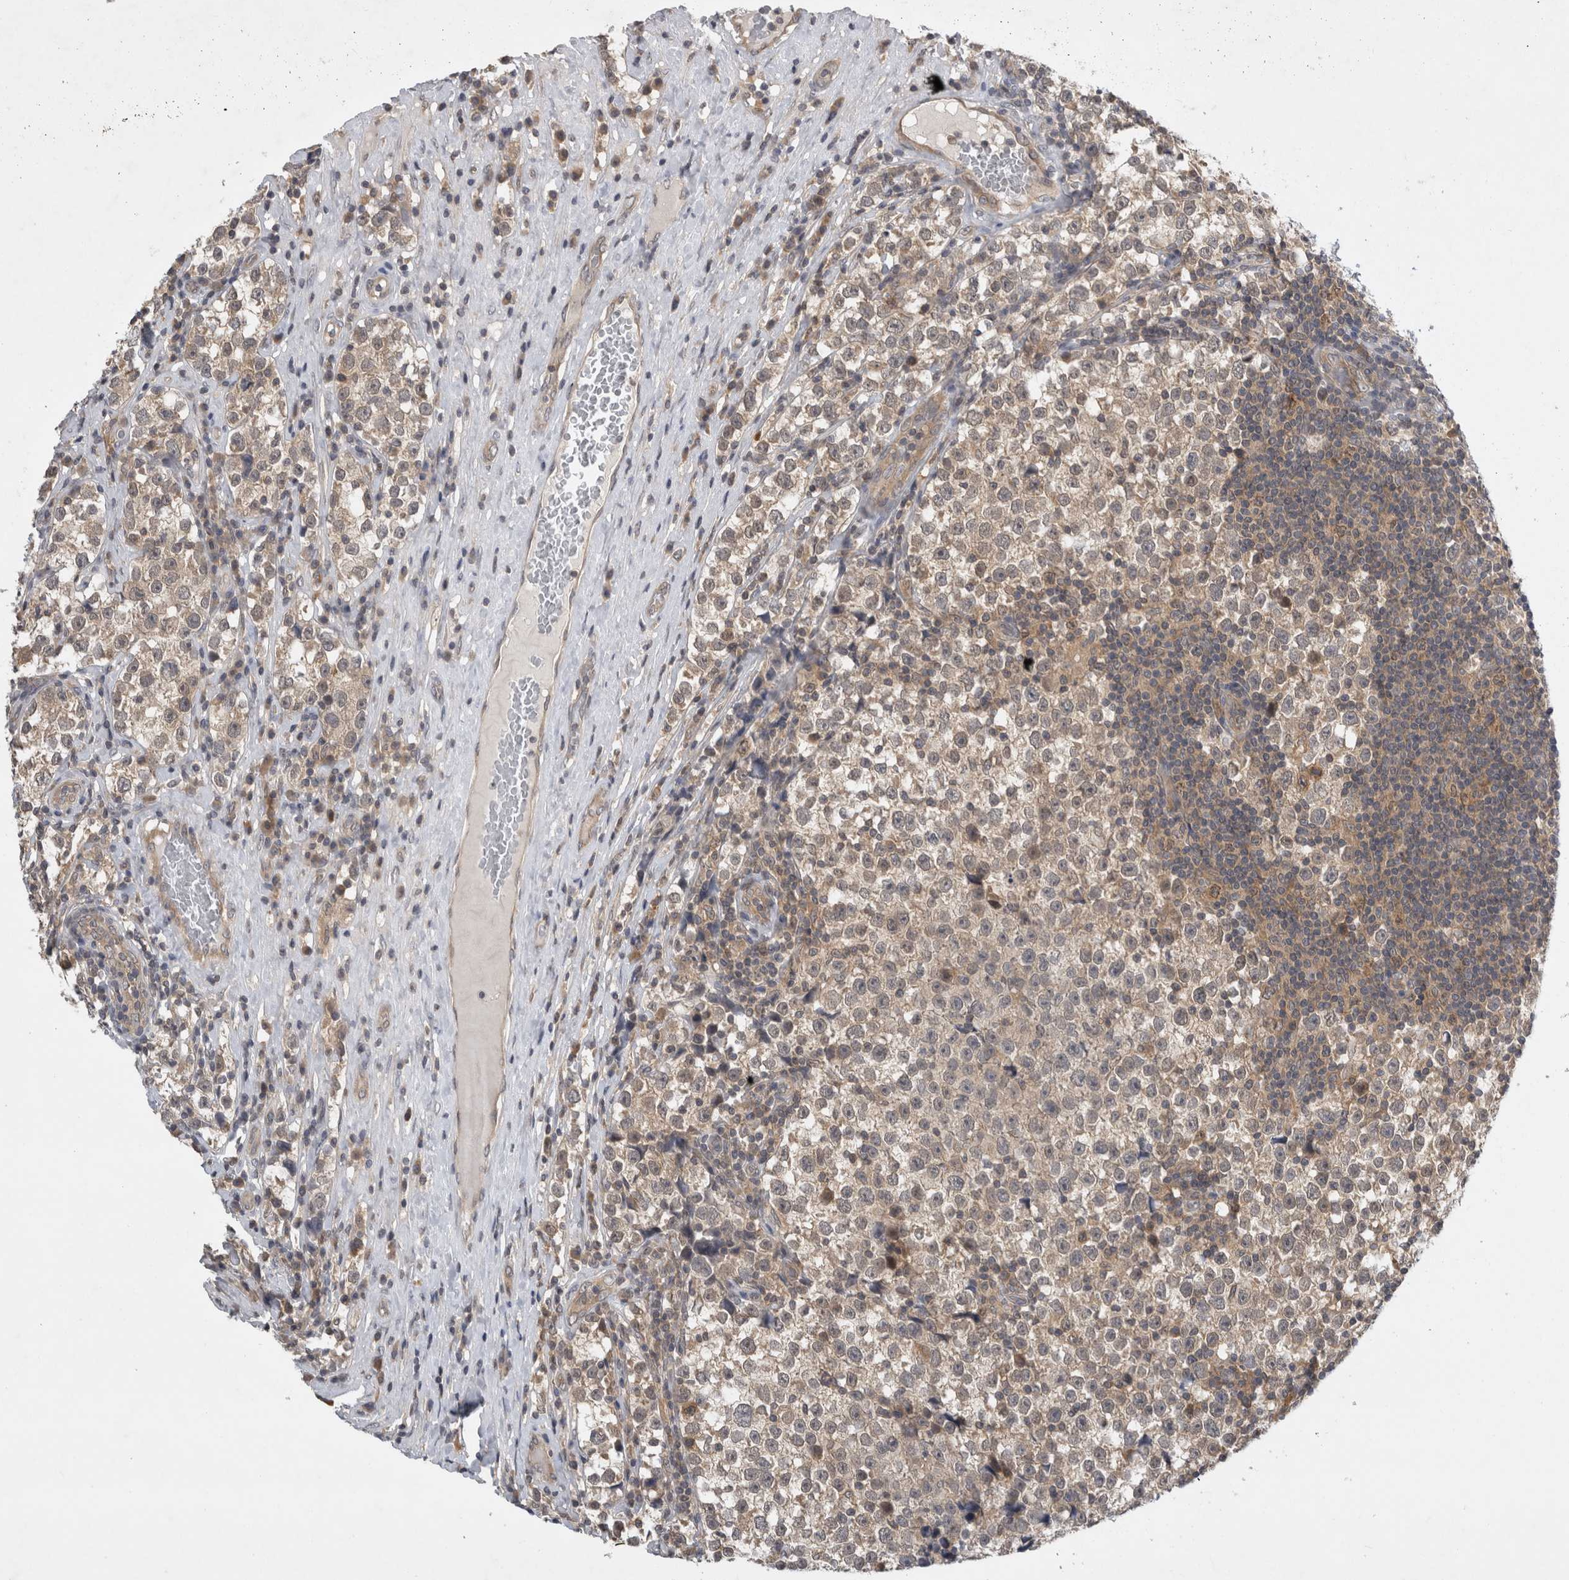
{"staining": {"intensity": "weak", "quantity": ">75%", "location": "cytoplasmic/membranous"}, "tissue": "testis cancer", "cell_type": "Tumor cells", "image_type": "cancer", "snomed": [{"axis": "morphology", "description": "Normal tissue, NOS"}, {"axis": "morphology", "description": "Seminoma, NOS"}, {"axis": "topography", "description": "Testis"}], "caption": "Testis cancer (seminoma) stained with IHC shows weak cytoplasmic/membranous positivity in approximately >75% of tumor cells. The staining was performed using DAB, with brown indicating positive protein expression. Nuclei are stained blue with hematoxylin.", "gene": "AASDHPPT", "patient": {"sex": "male", "age": 43}}